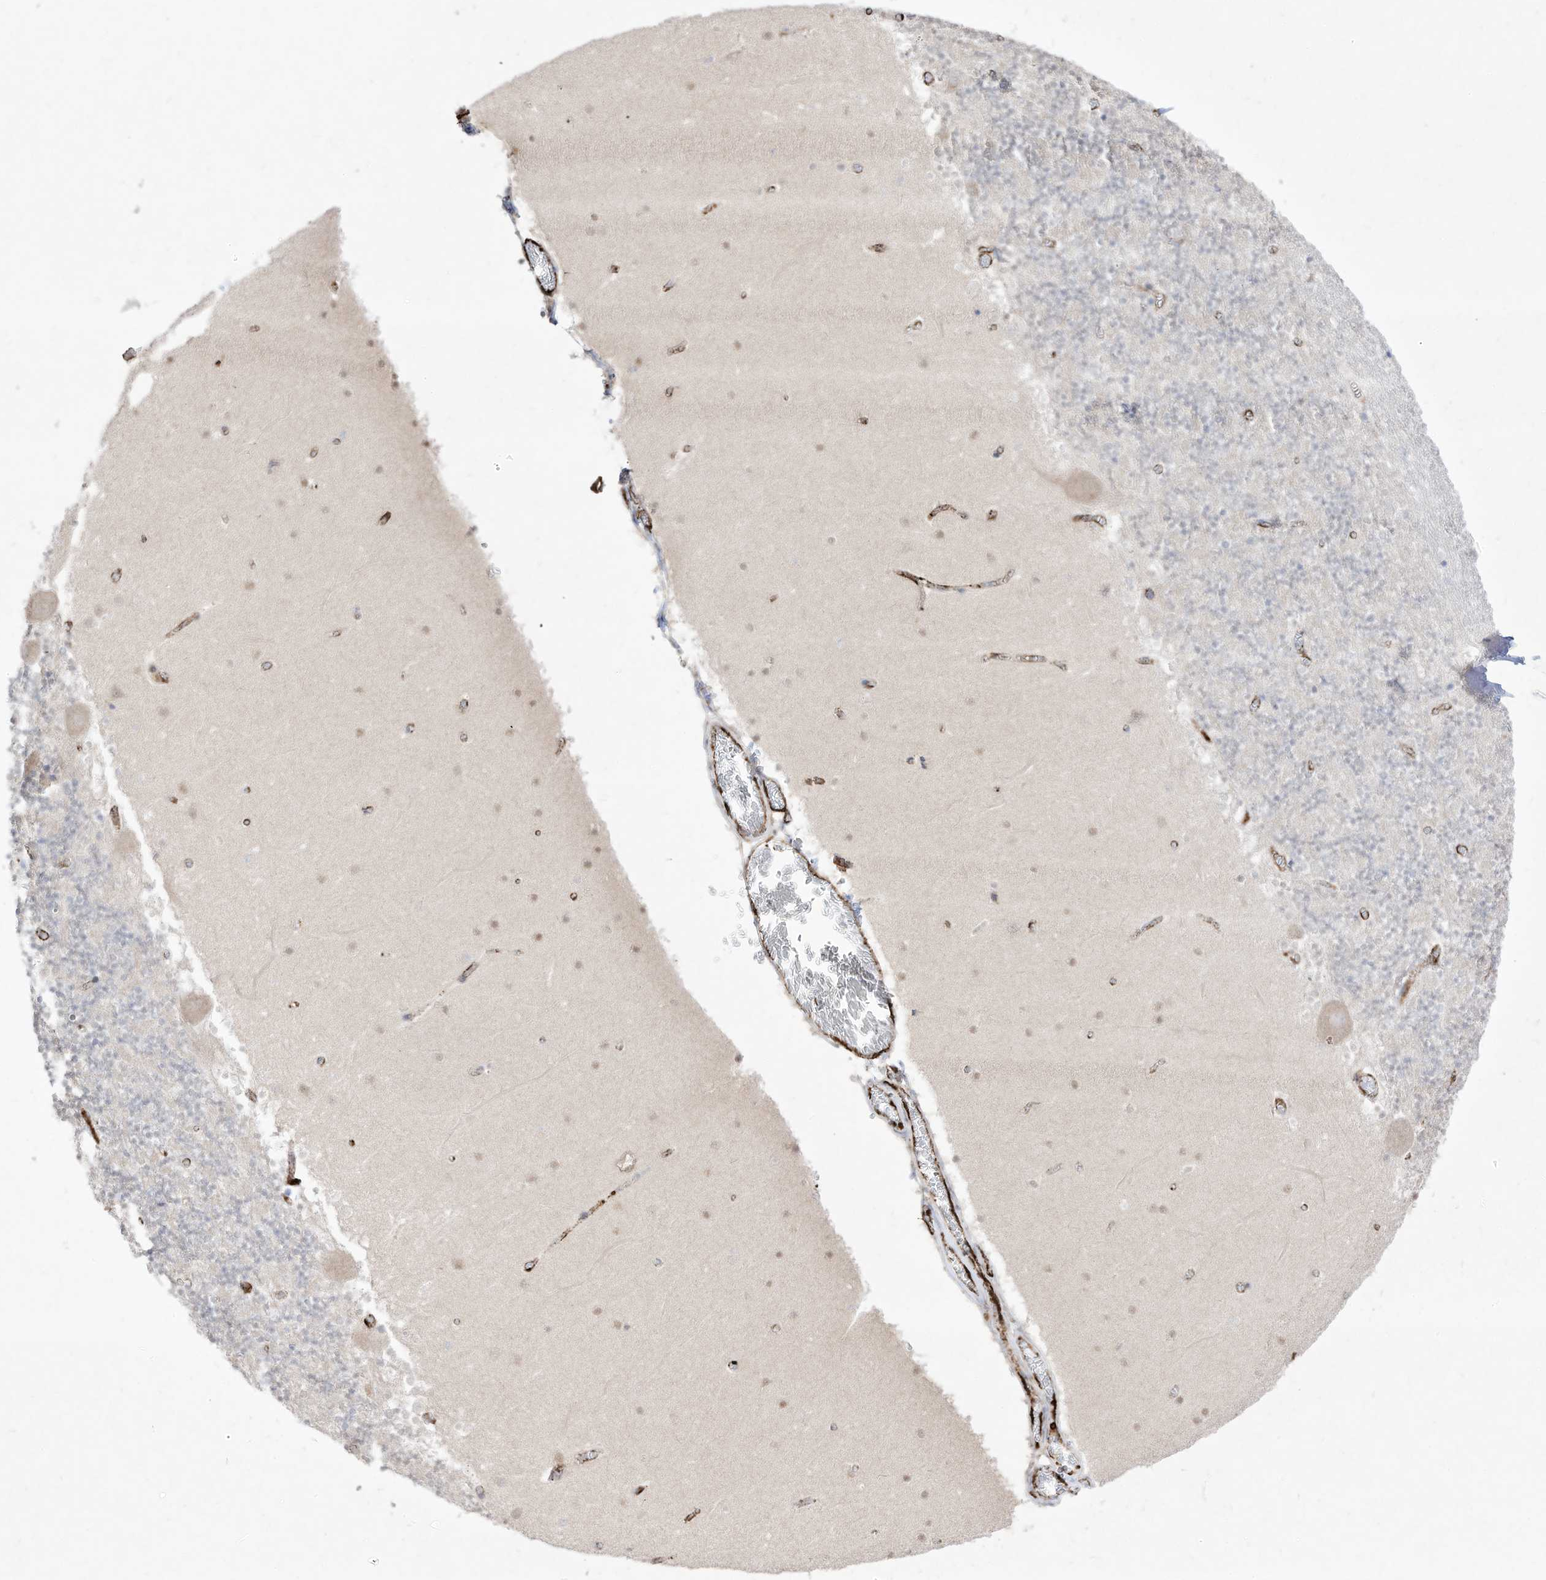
{"staining": {"intensity": "weak", "quantity": "25%-75%", "location": "cytoplasmic/membranous"}, "tissue": "cerebellum", "cell_type": "Cells in granular layer", "image_type": "normal", "snomed": [{"axis": "morphology", "description": "Normal tissue, NOS"}, {"axis": "topography", "description": "Cerebellum"}], "caption": "Cerebellum stained with DAB immunohistochemistry demonstrates low levels of weak cytoplasmic/membranous staining in about 25%-75% of cells in granular layer. (DAB (3,3'-diaminobenzidine) = brown stain, brightfield microscopy at high magnification).", "gene": "ZGRF1", "patient": {"sex": "female", "age": 28}}